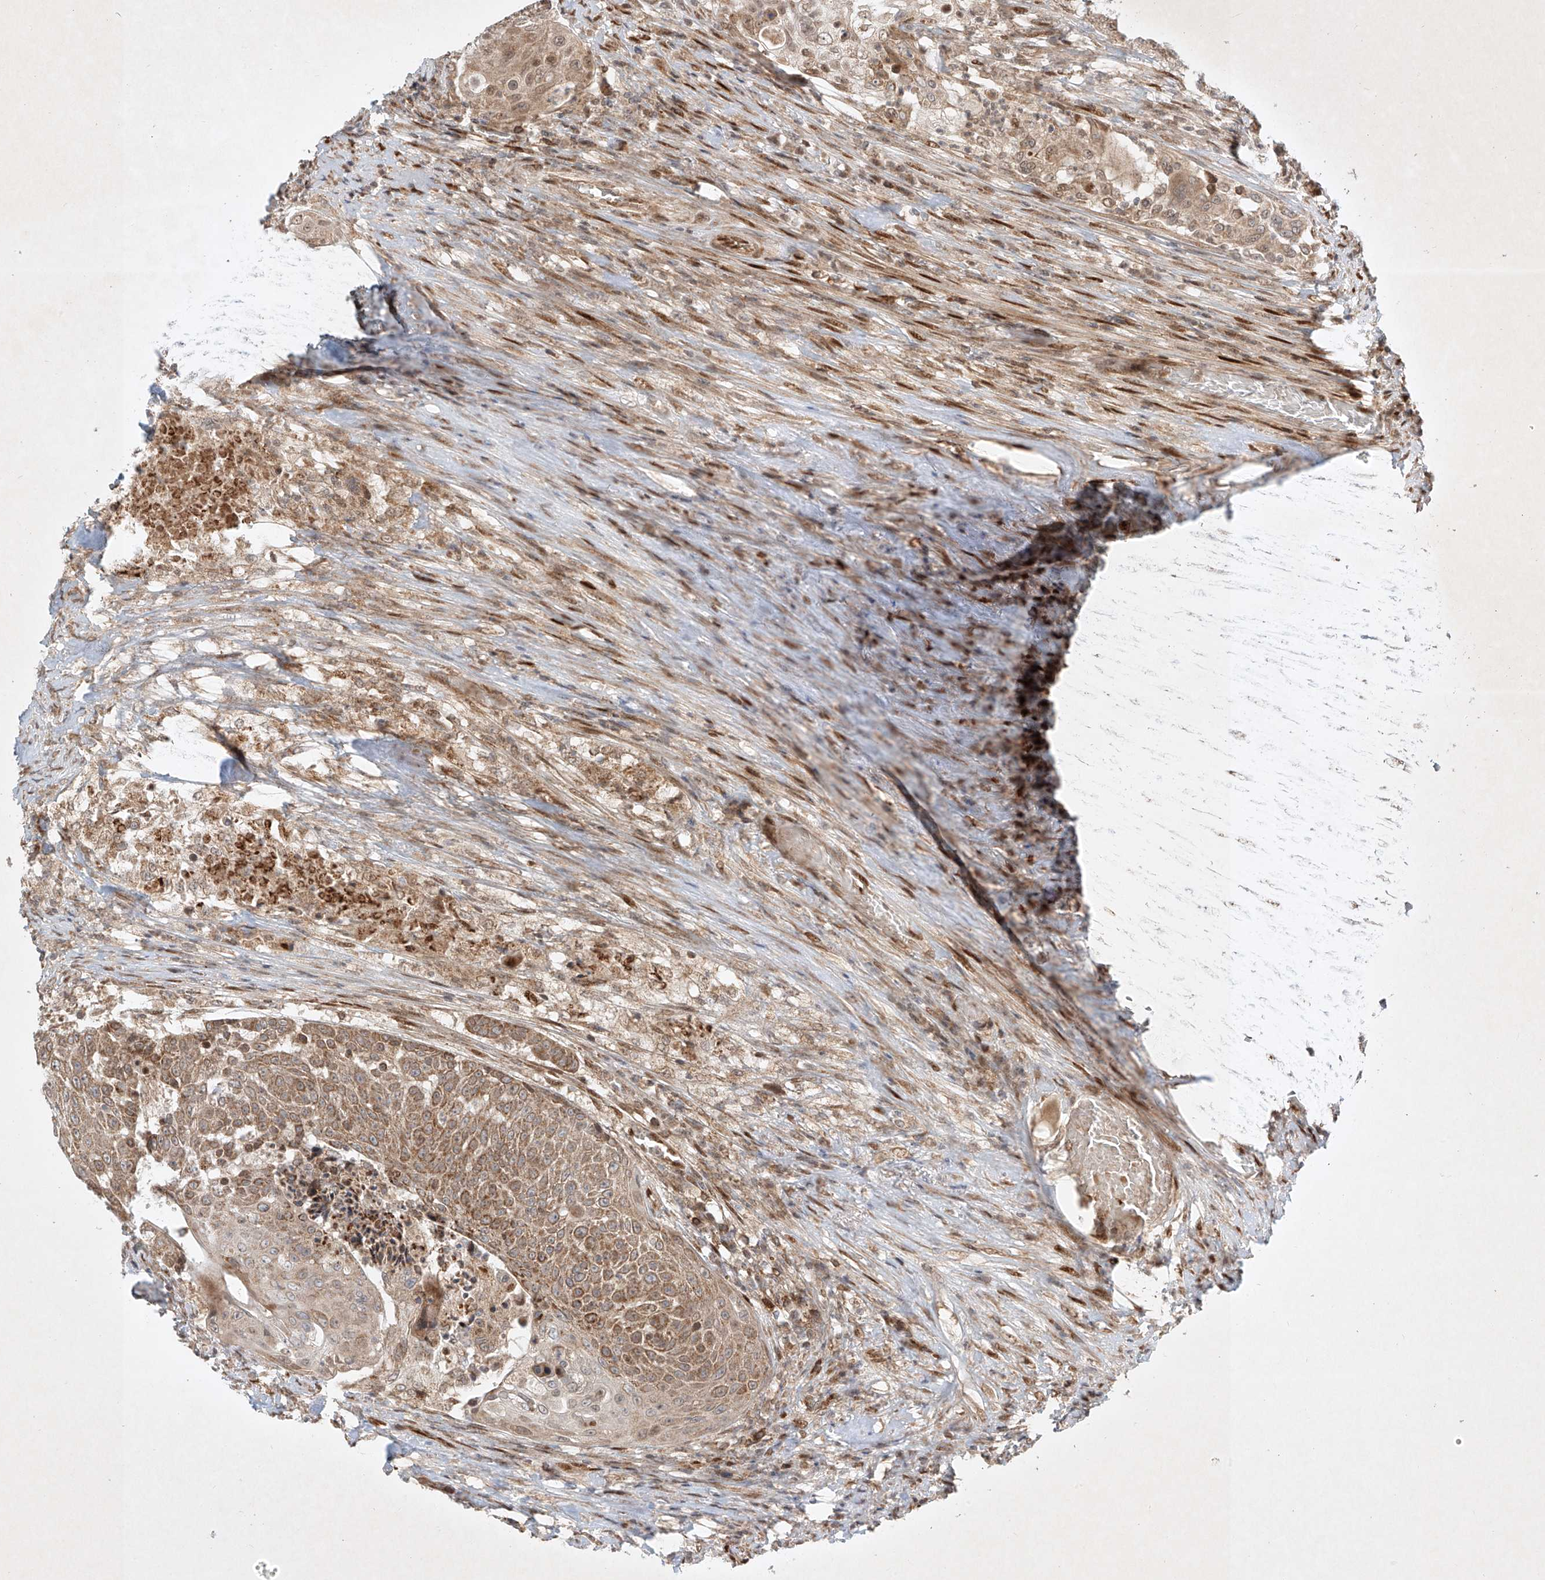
{"staining": {"intensity": "moderate", "quantity": ">75%", "location": "cytoplasmic/membranous"}, "tissue": "urothelial cancer", "cell_type": "Tumor cells", "image_type": "cancer", "snomed": [{"axis": "morphology", "description": "Urothelial carcinoma, High grade"}, {"axis": "topography", "description": "Urinary bladder"}], "caption": "This image demonstrates immunohistochemistry (IHC) staining of human urothelial cancer, with medium moderate cytoplasmic/membranous positivity in approximately >75% of tumor cells.", "gene": "EPG5", "patient": {"sex": "female", "age": 63}}